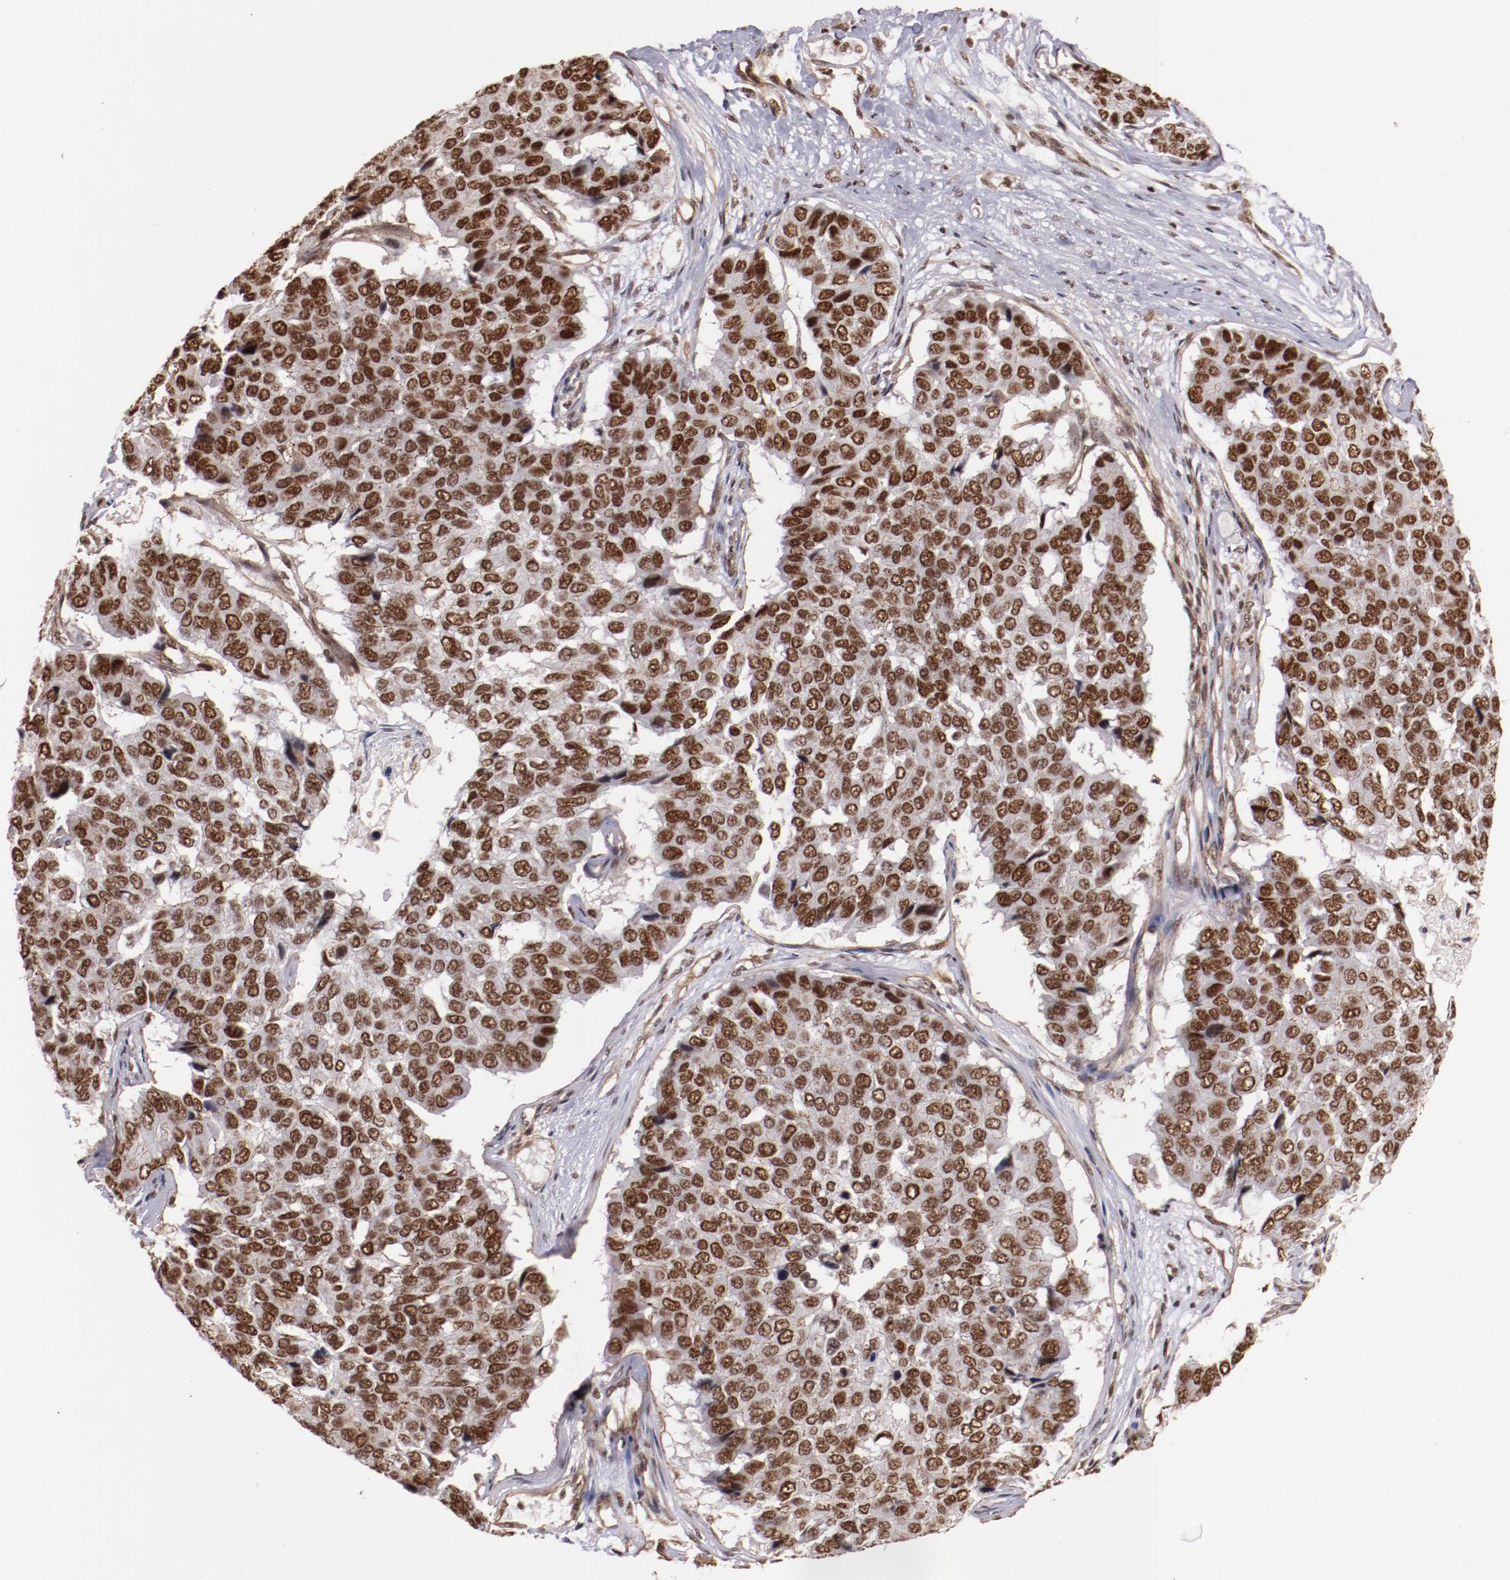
{"staining": {"intensity": "moderate", "quantity": ">75%", "location": "nuclear"}, "tissue": "pancreatic cancer", "cell_type": "Tumor cells", "image_type": "cancer", "snomed": [{"axis": "morphology", "description": "Adenocarcinoma, NOS"}, {"axis": "topography", "description": "Pancreas"}], "caption": "Immunohistochemistry photomicrograph of human adenocarcinoma (pancreatic) stained for a protein (brown), which reveals medium levels of moderate nuclear staining in approximately >75% of tumor cells.", "gene": "STAG2", "patient": {"sex": "male", "age": 50}}